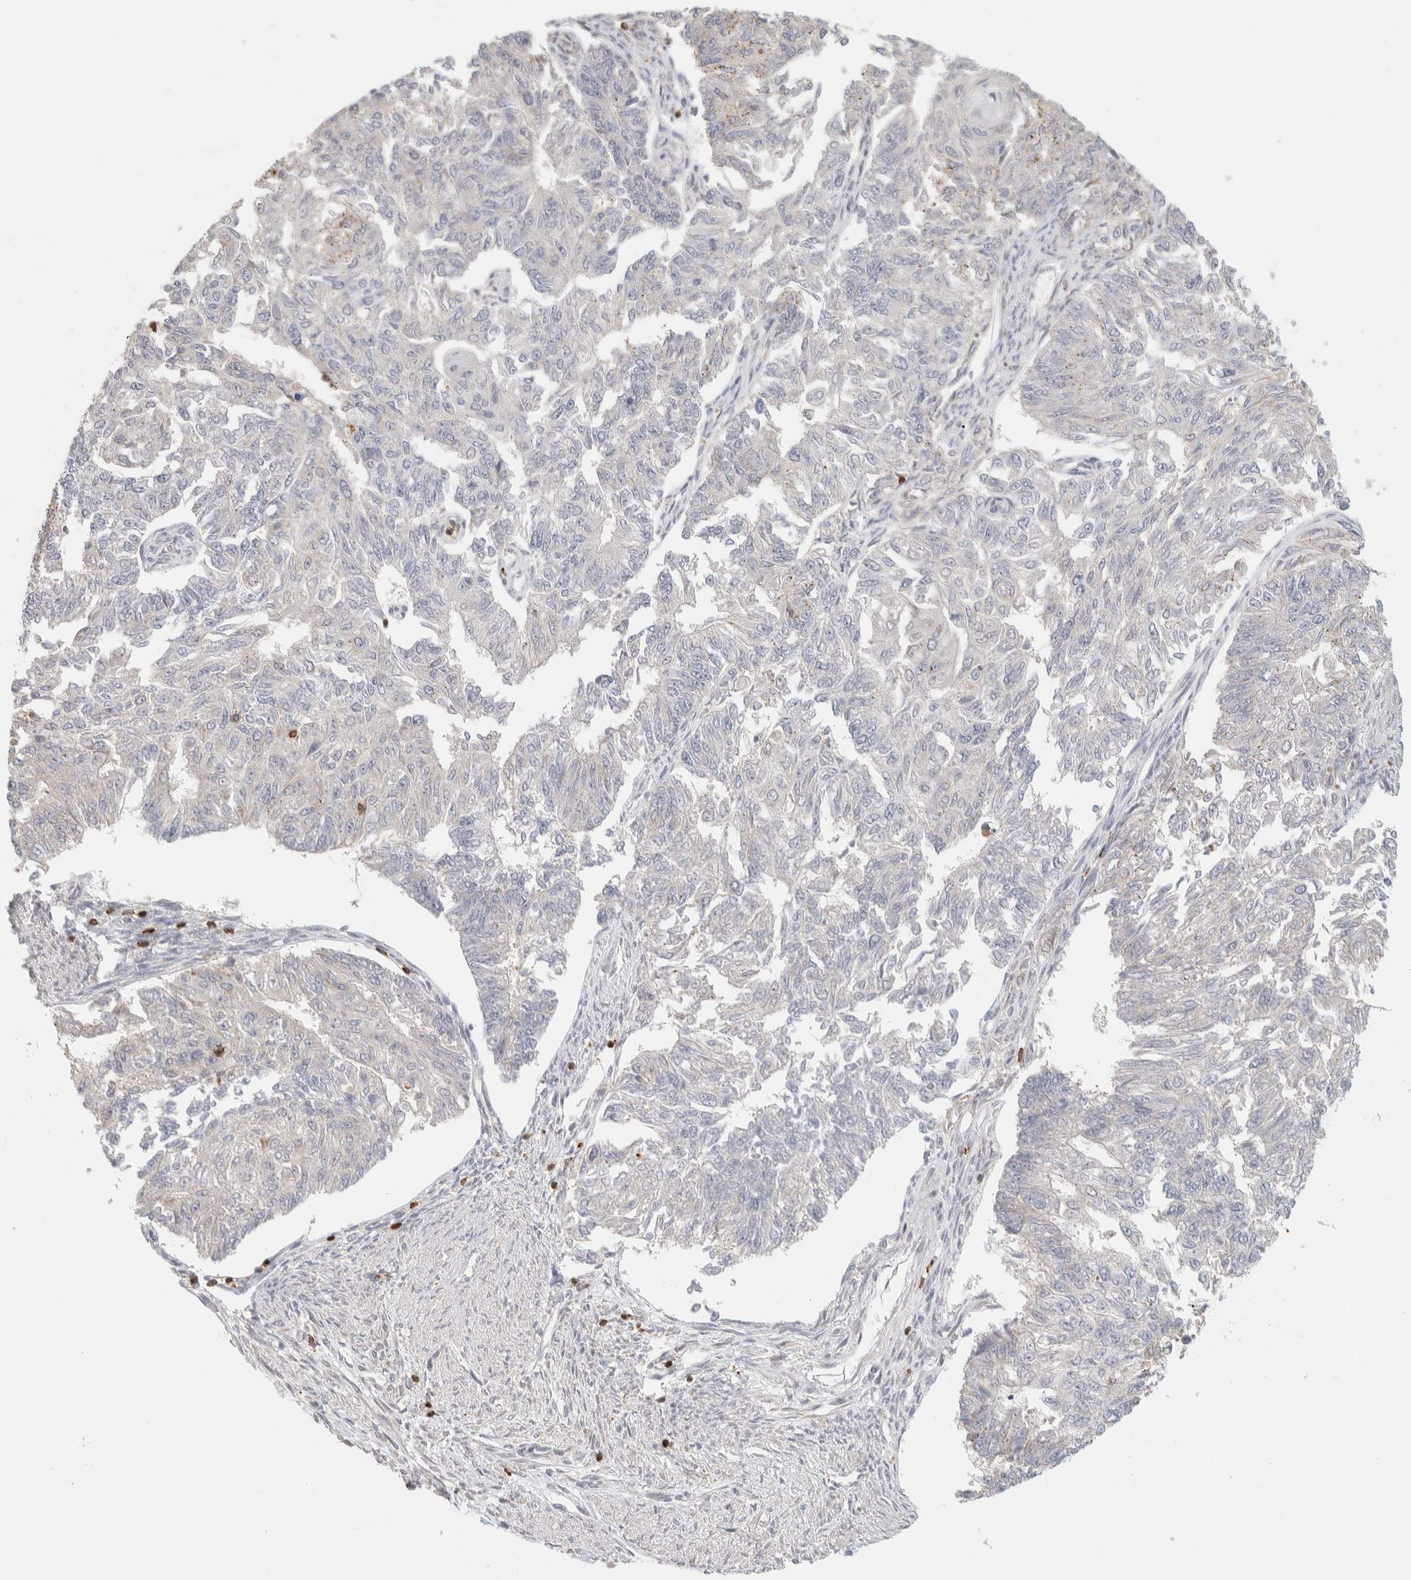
{"staining": {"intensity": "negative", "quantity": "none", "location": "none"}, "tissue": "endometrial cancer", "cell_type": "Tumor cells", "image_type": "cancer", "snomed": [{"axis": "morphology", "description": "Adenocarcinoma, NOS"}, {"axis": "topography", "description": "Endometrium"}], "caption": "Immunohistochemical staining of endometrial cancer (adenocarcinoma) displays no significant positivity in tumor cells.", "gene": "RUNDC1", "patient": {"sex": "female", "age": 32}}